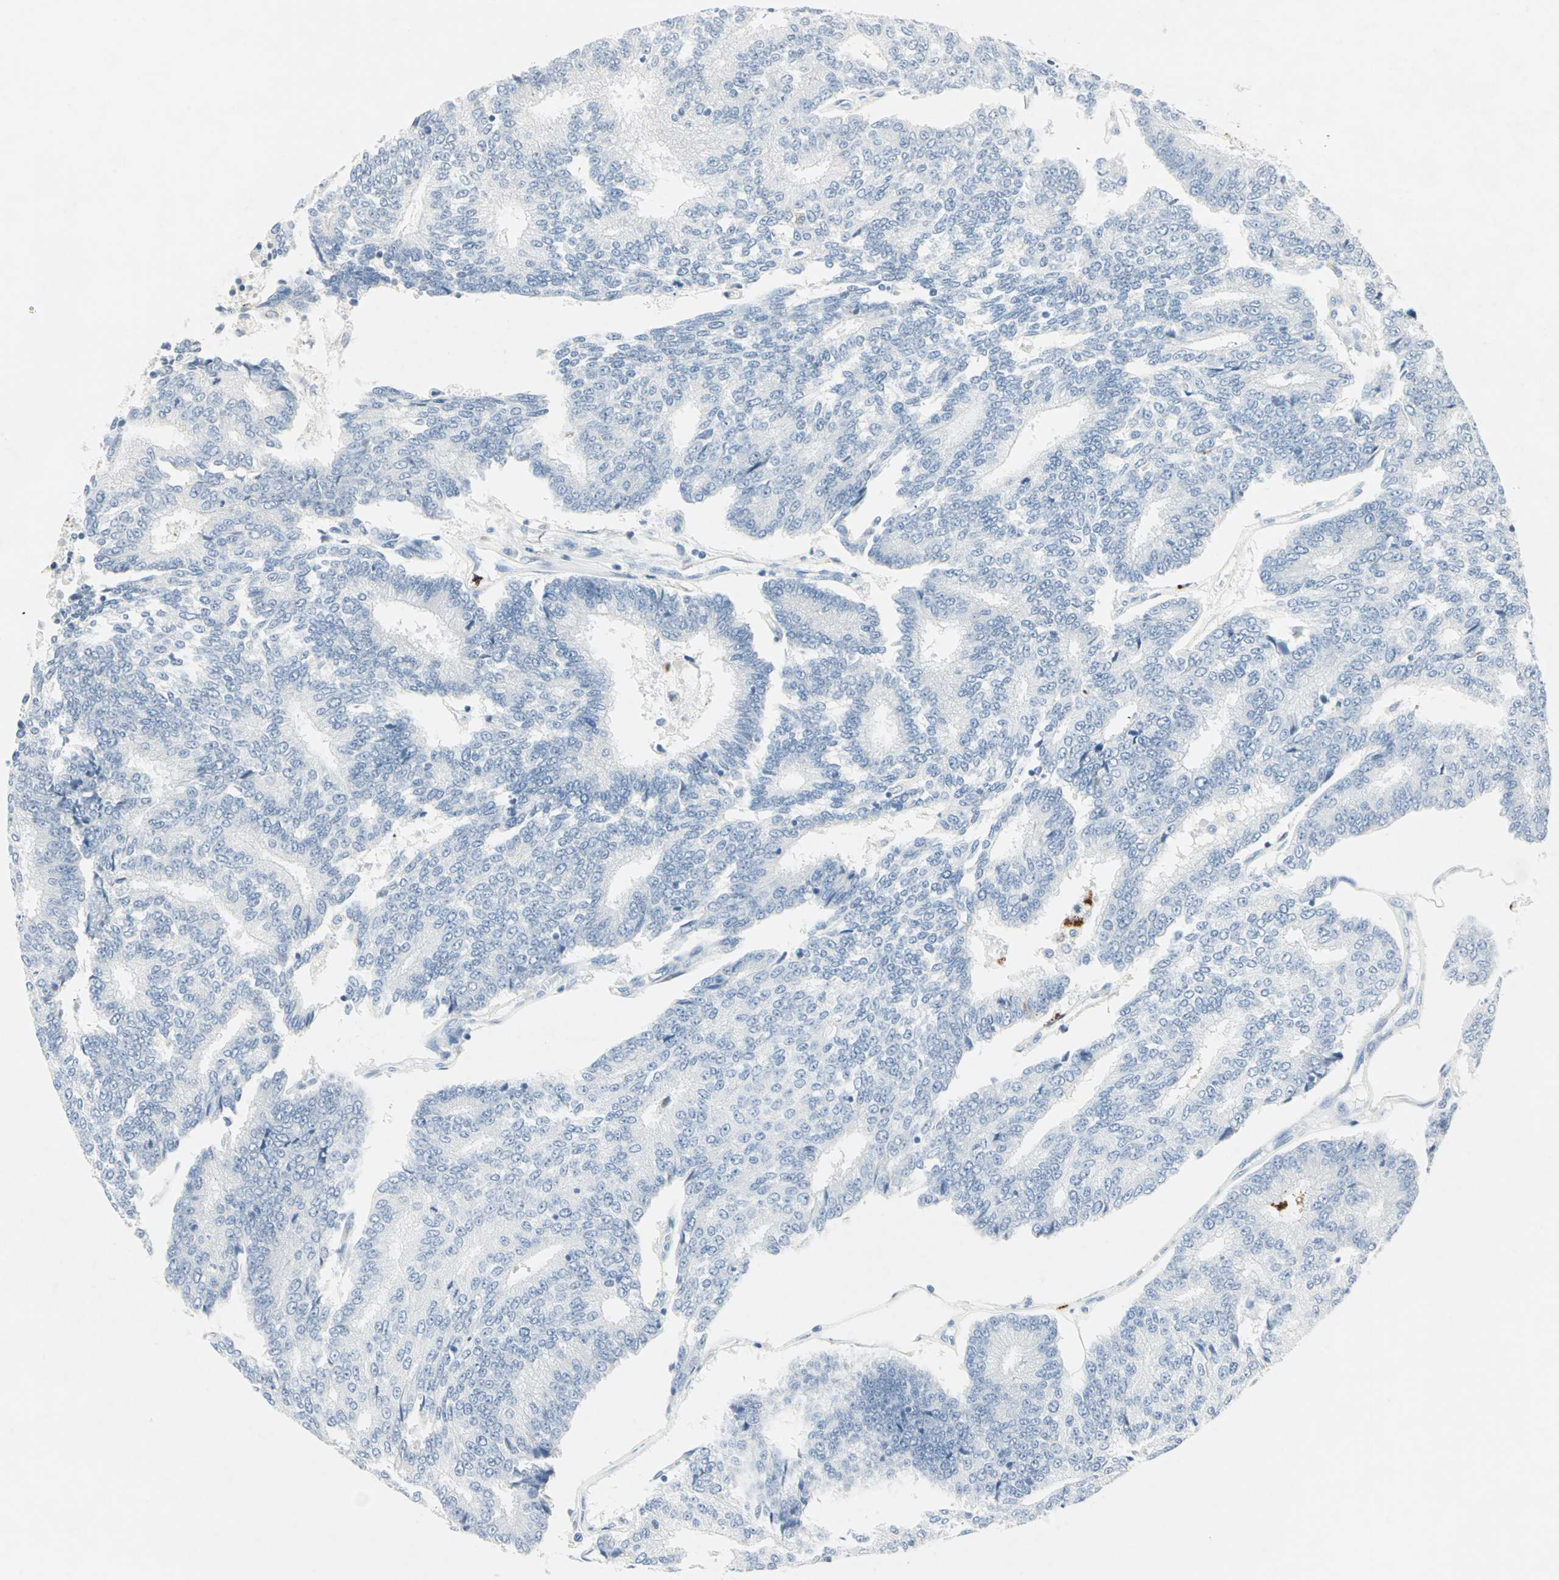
{"staining": {"intensity": "negative", "quantity": "none", "location": "none"}, "tissue": "prostate cancer", "cell_type": "Tumor cells", "image_type": "cancer", "snomed": [{"axis": "morphology", "description": "Adenocarcinoma, High grade"}, {"axis": "topography", "description": "Prostate"}], "caption": "Micrograph shows no protein expression in tumor cells of prostate high-grade adenocarcinoma tissue. The staining is performed using DAB (3,3'-diaminobenzidine) brown chromogen with nuclei counter-stained in using hematoxylin.", "gene": "CEACAM6", "patient": {"sex": "male", "age": 55}}